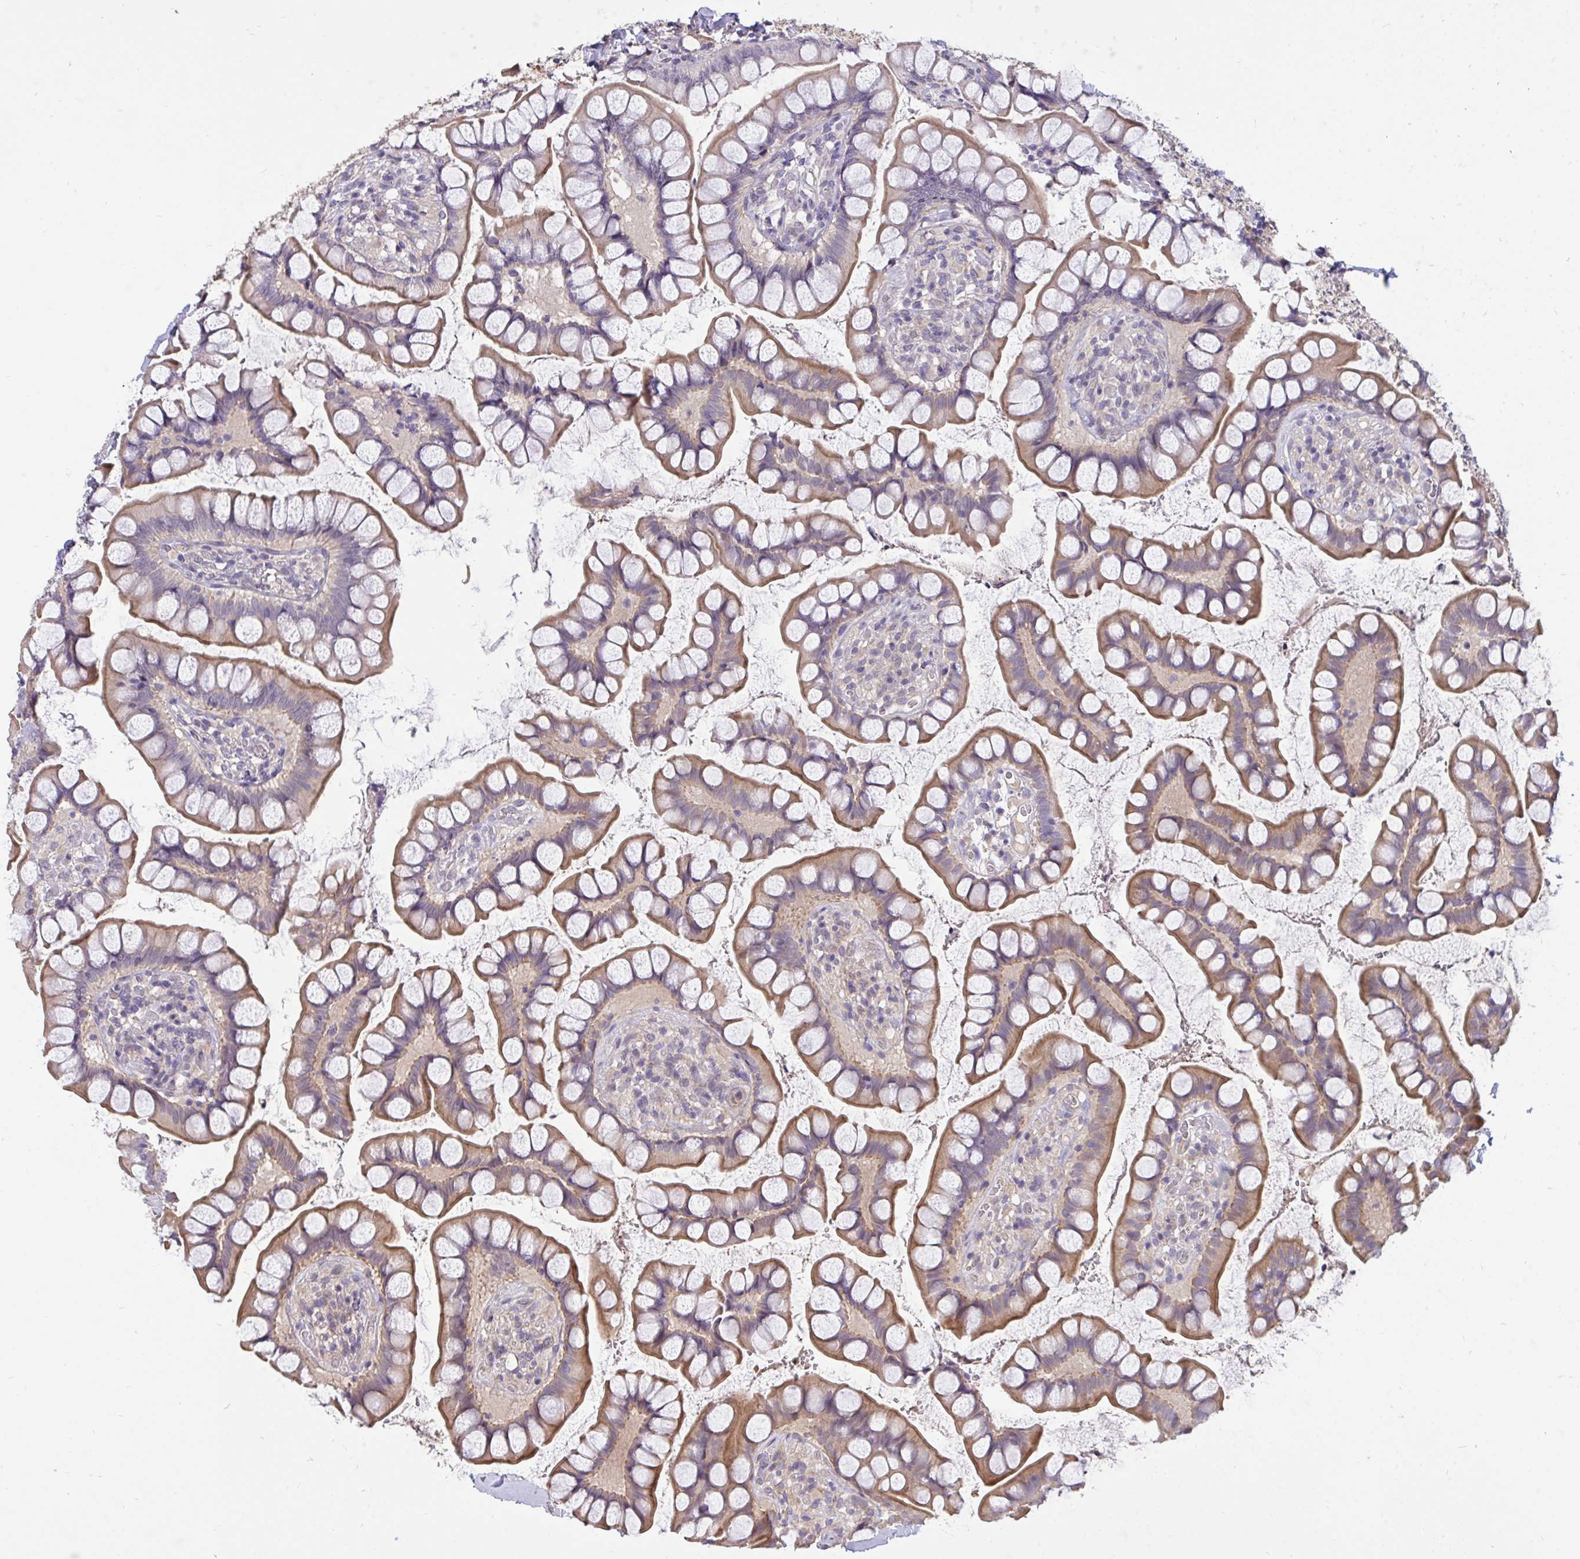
{"staining": {"intensity": "moderate", "quantity": ">75%", "location": "cytoplasmic/membranous"}, "tissue": "small intestine", "cell_type": "Glandular cells", "image_type": "normal", "snomed": [{"axis": "morphology", "description": "Normal tissue, NOS"}, {"axis": "topography", "description": "Small intestine"}], "caption": "This photomicrograph demonstrates immunohistochemistry staining of unremarkable human small intestine, with medium moderate cytoplasmic/membranous staining in approximately >75% of glandular cells.", "gene": "C19orf54", "patient": {"sex": "male", "age": 70}}